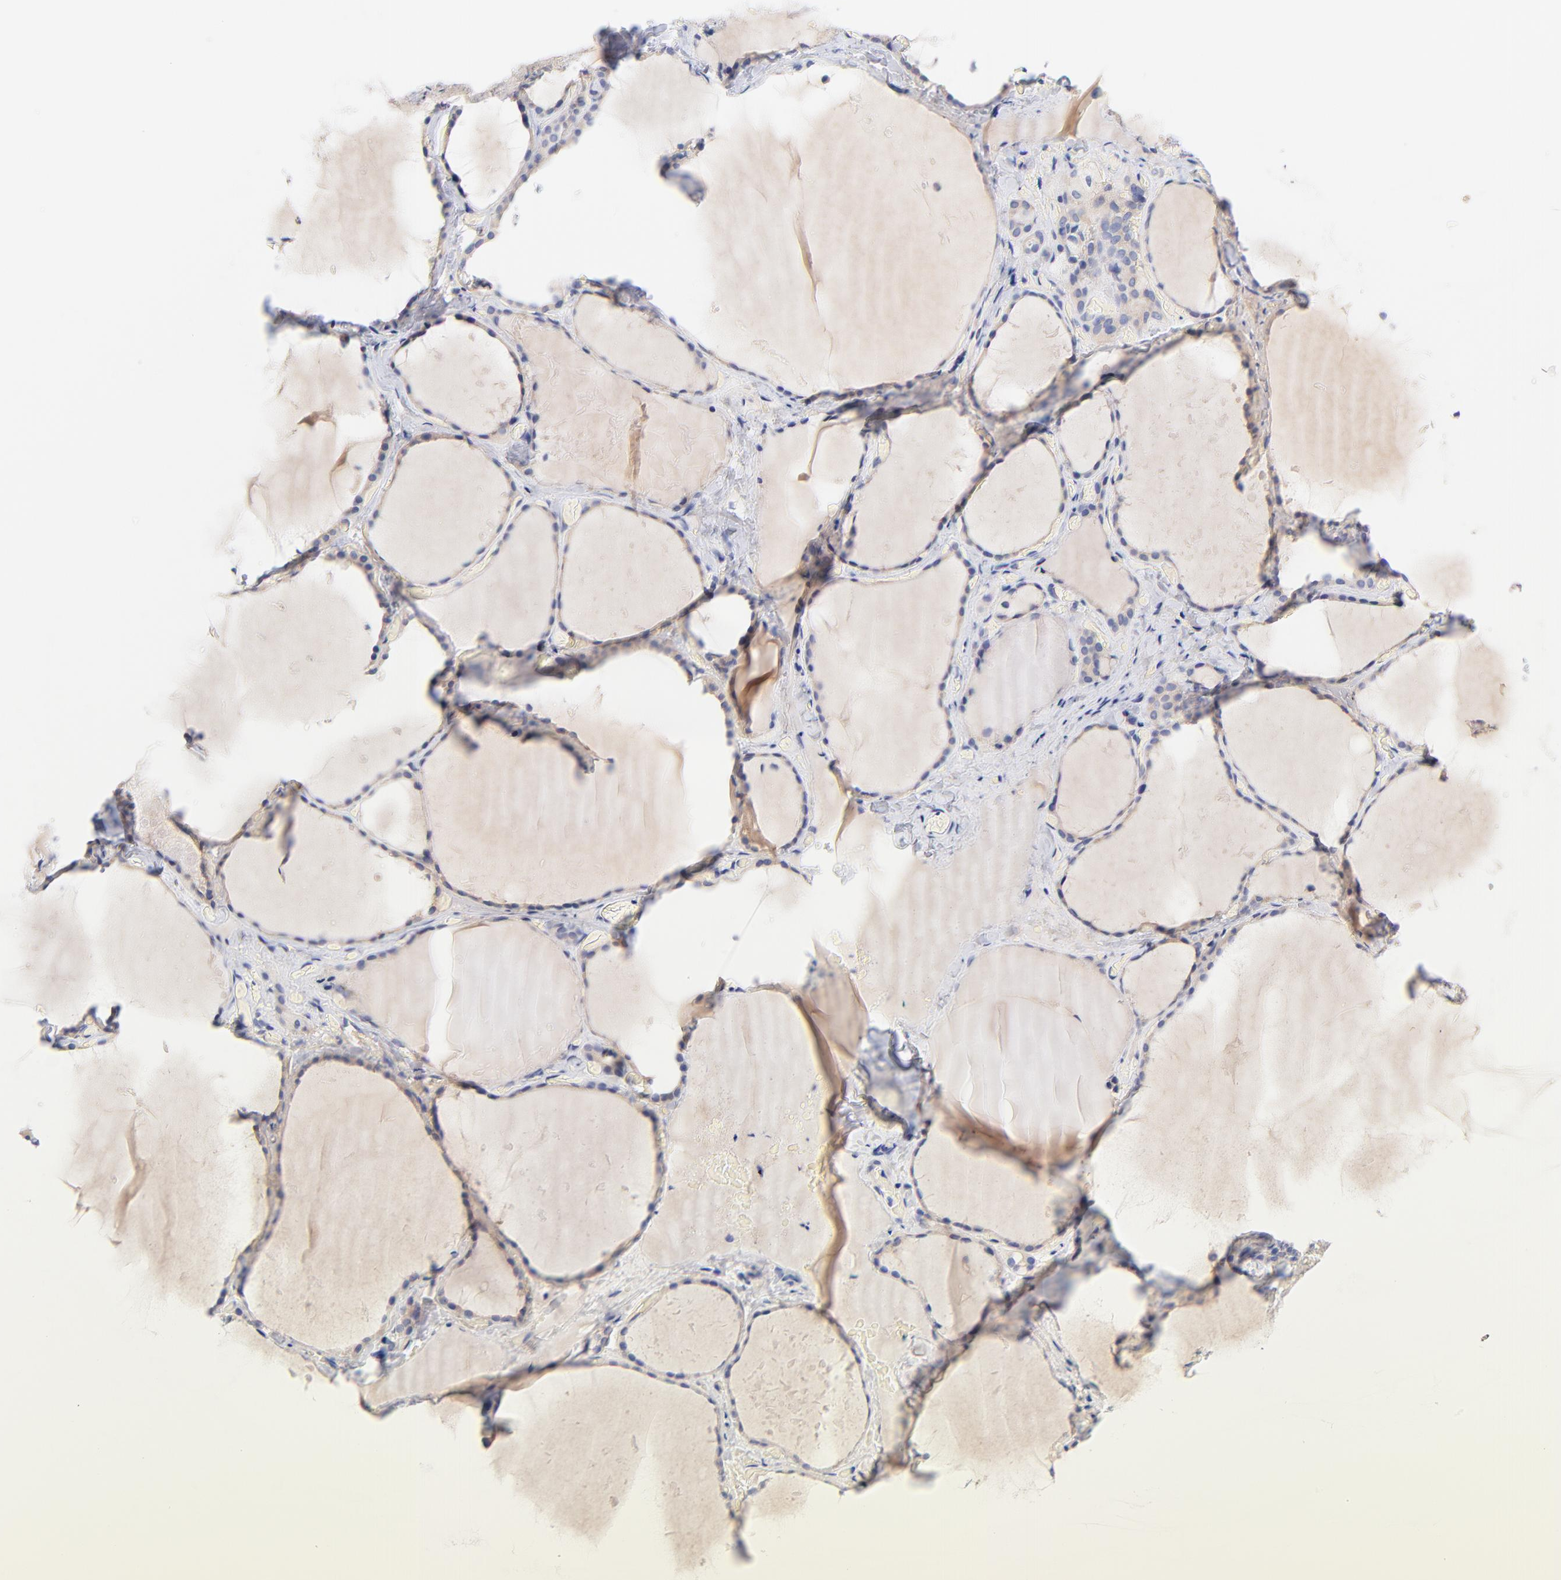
{"staining": {"intensity": "weak", "quantity": ">75%", "location": "cytoplasmic/membranous"}, "tissue": "thyroid gland", "cell_type": "Glandular cells", "image_type": "normal", "snomed": [{"axis": "morphology", "description": "Normal tissue, NOS"}, {"axis": "topography", "description": "Thyroid gland"}], "caption": "Immunohistochemistry (IHC) (DAB) staining of benign thyroid gland reveals weak cytoplasmic/membranous protein positivity in approximately >75% of glandular cells.", "gene": "TNFRSF13C", "patient": {"sex": "female", "age": 22}}